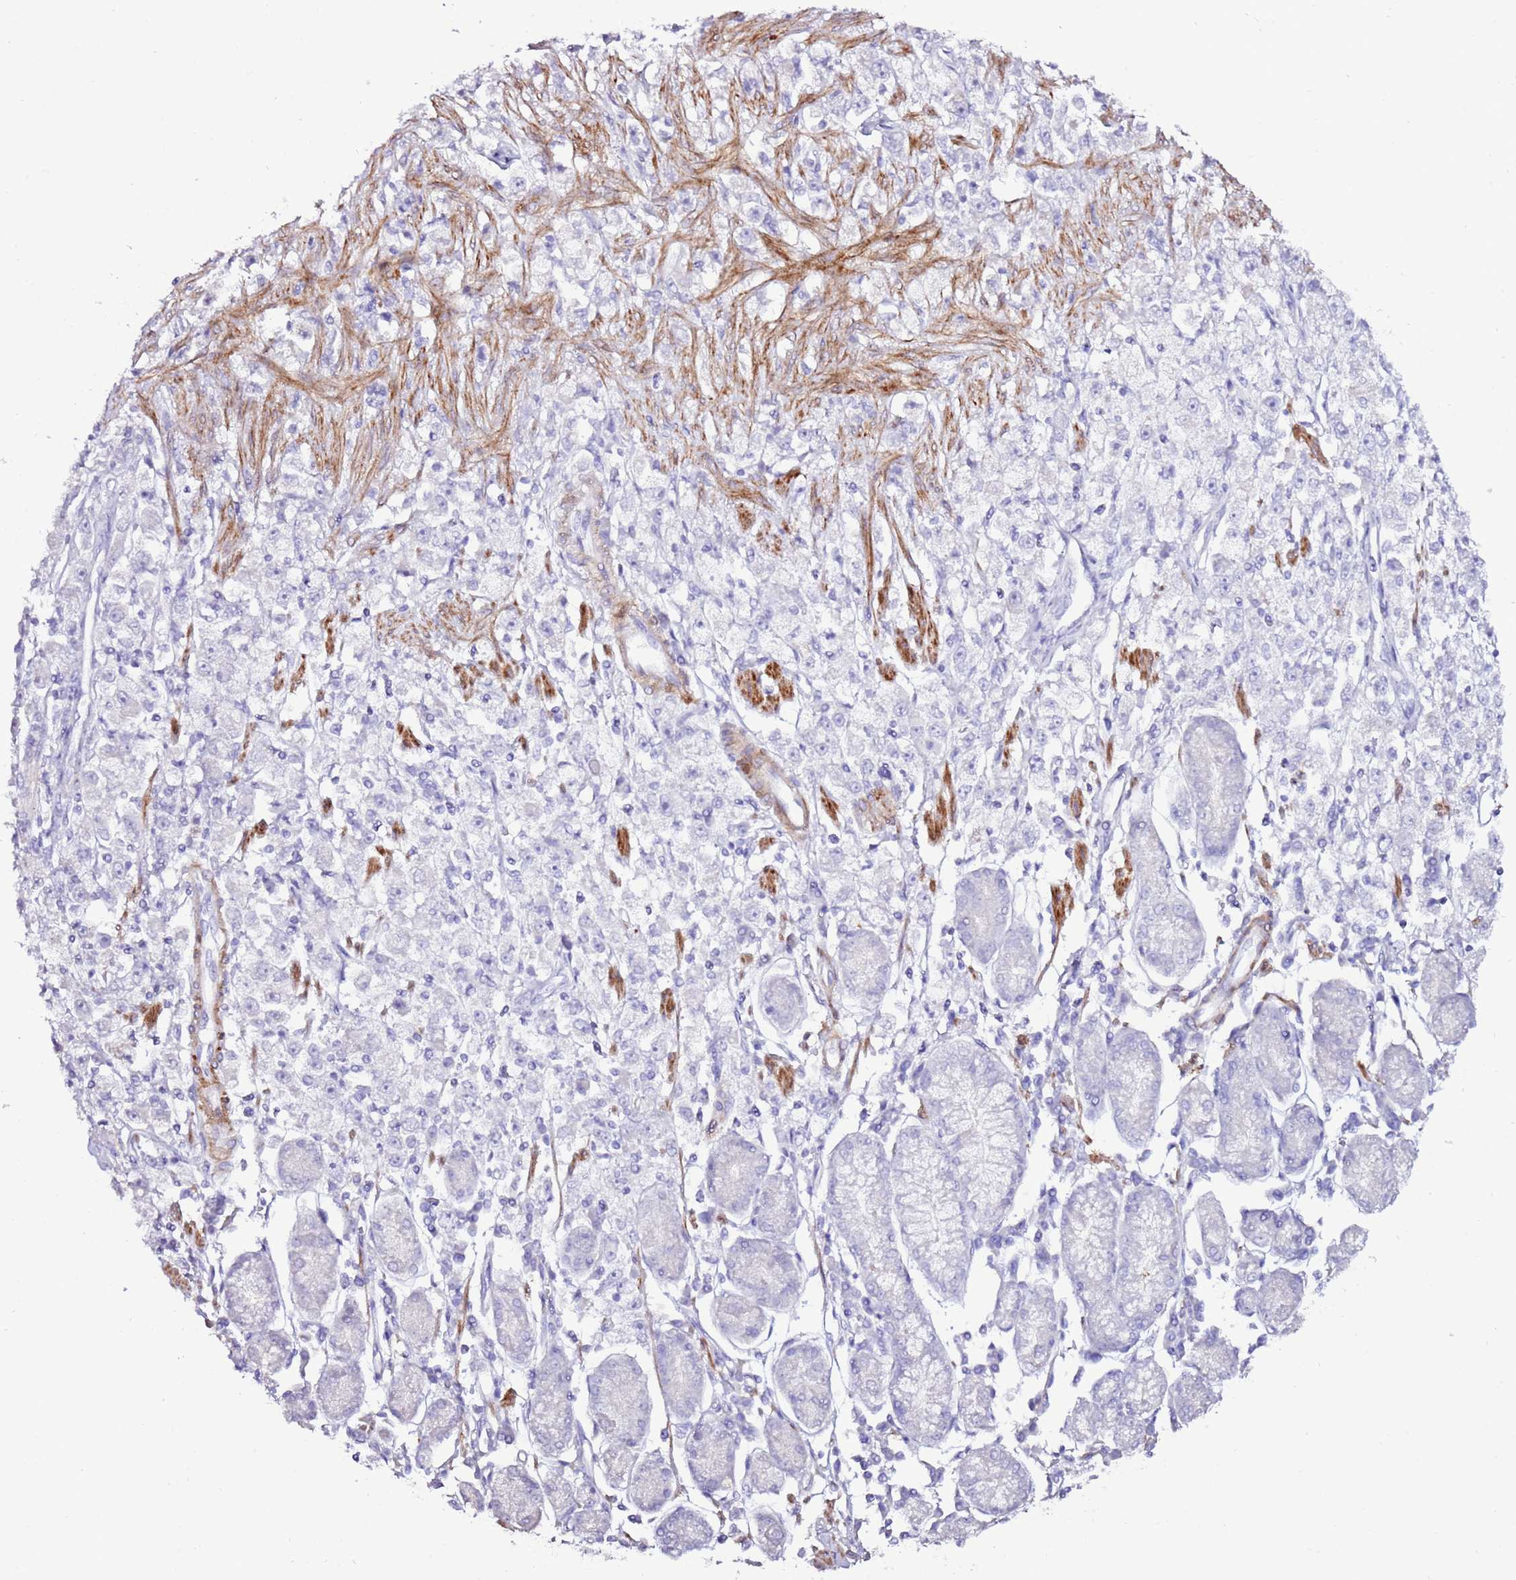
{"staining": {"intensity": "negative", "quantity": "none", "location": "none"}, "tissue": "stomach cancer", "cell_type": "Tumor cells", "image_type": "cancer", "snomed": [{"axis": "morphology", "description": "Adenocarcinoma, NOS"}, {"axis": "topography", "description": "Stomach"}], "caption": "This histopathology image is of adenocarcinoma (stomach) stained with IHC to label a protein in brown with the nuclei are counter-stained blue. There is no staining in tumor cells.", "gene": "ART5", "patient": {"sex": "female", "age": 59}}